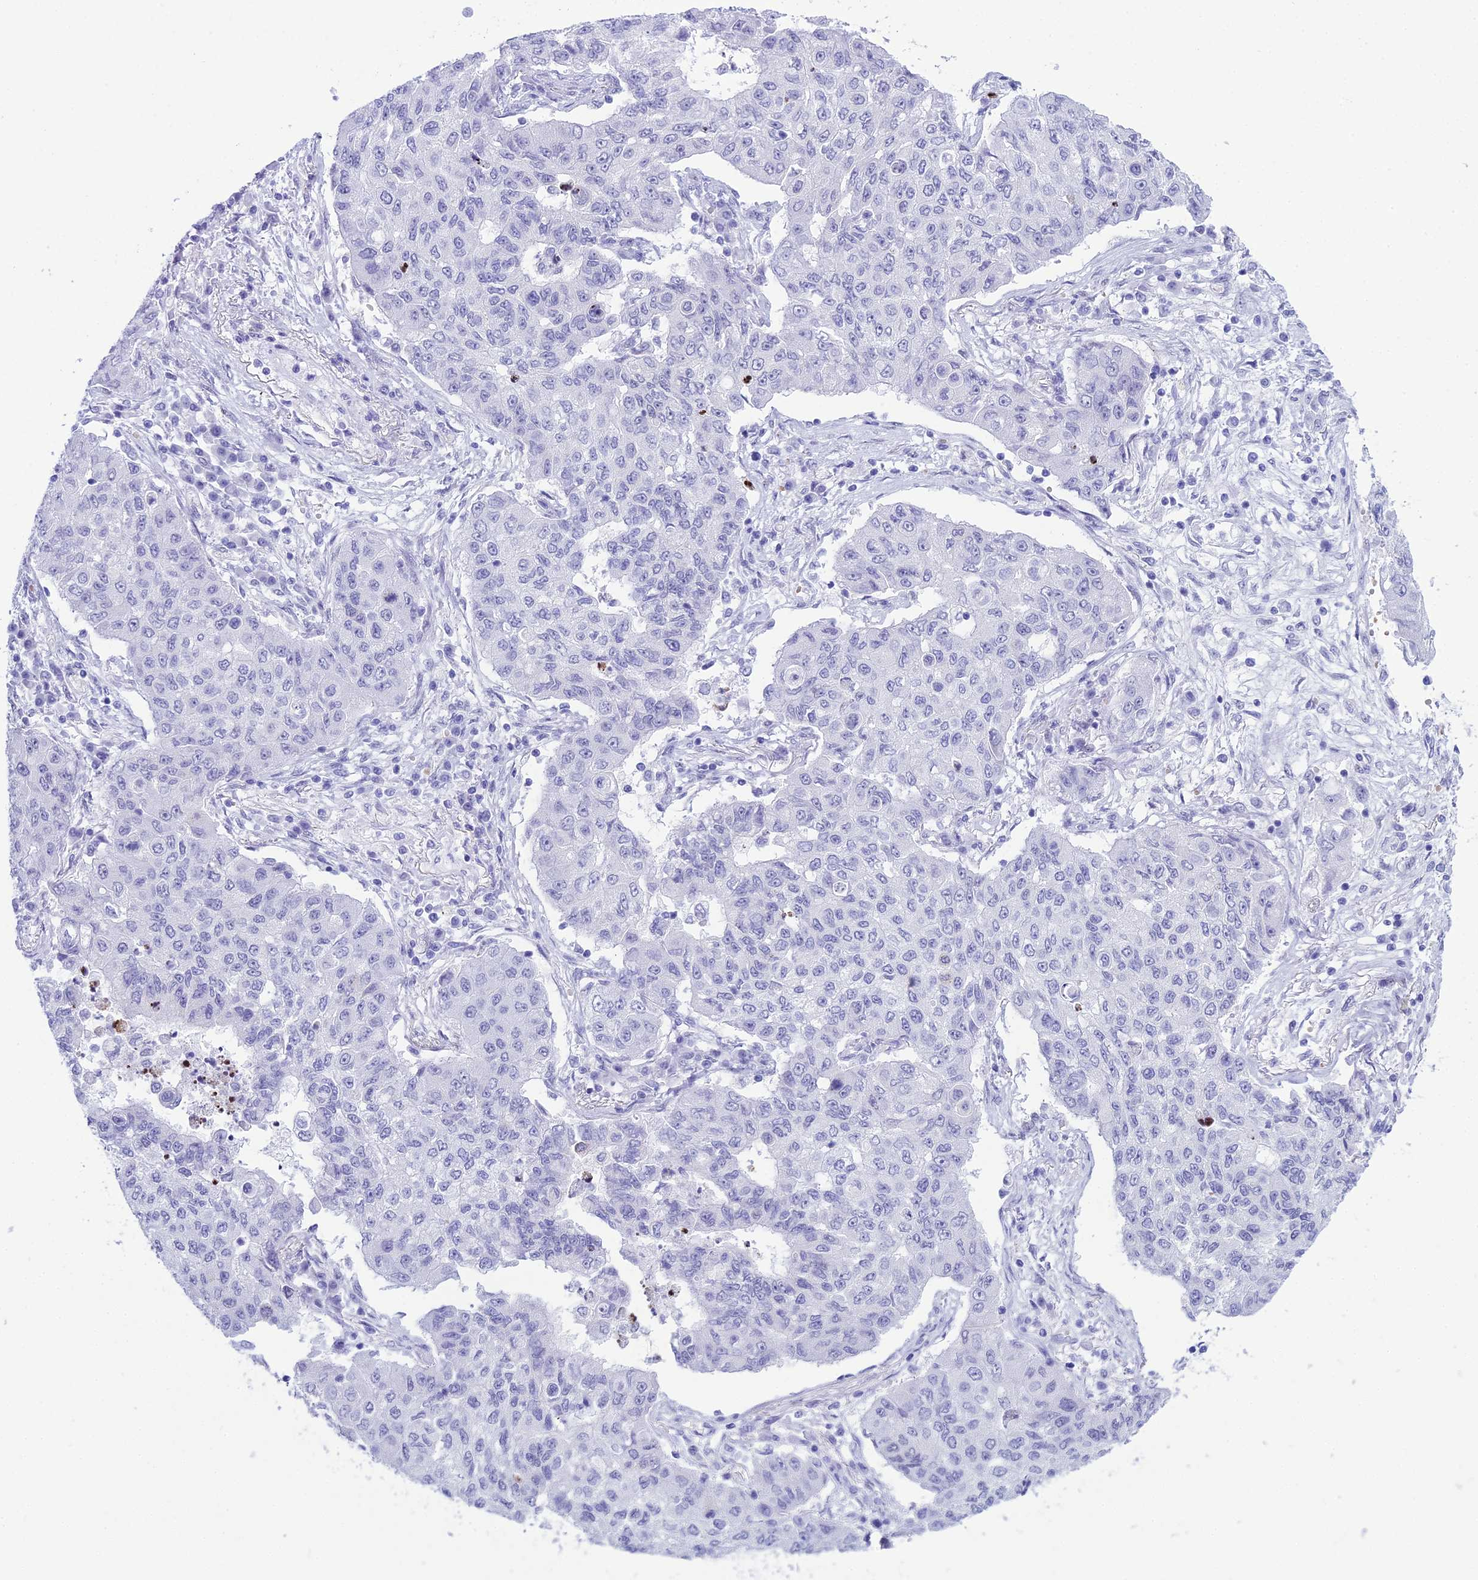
{"staining": {"intensity": "negative", "quantity": "none", "location": "none"}, "tissue": "lung cancer", "cell_type": "Tumor cells", "image_type": "cancer", "snomed": [{"axis": "morphology", "description": "Squamous cell carcinoma, NOS"}, {"axis": "topography", "description": "Lung"}], "caption": "Immunohistochemical staining of squamous cell carcinoma (lung) demonstrates no significant positivity in tumor cells. Brightfield microscopy of immunohistochemistry (IHC) stained with DAB (3,3'-diaminobenzidine) (brown) and hematoxylin (blue), captured at high magnification.", "gene": "RNPS1", "patient": {"sex": "male", "age": 74}}